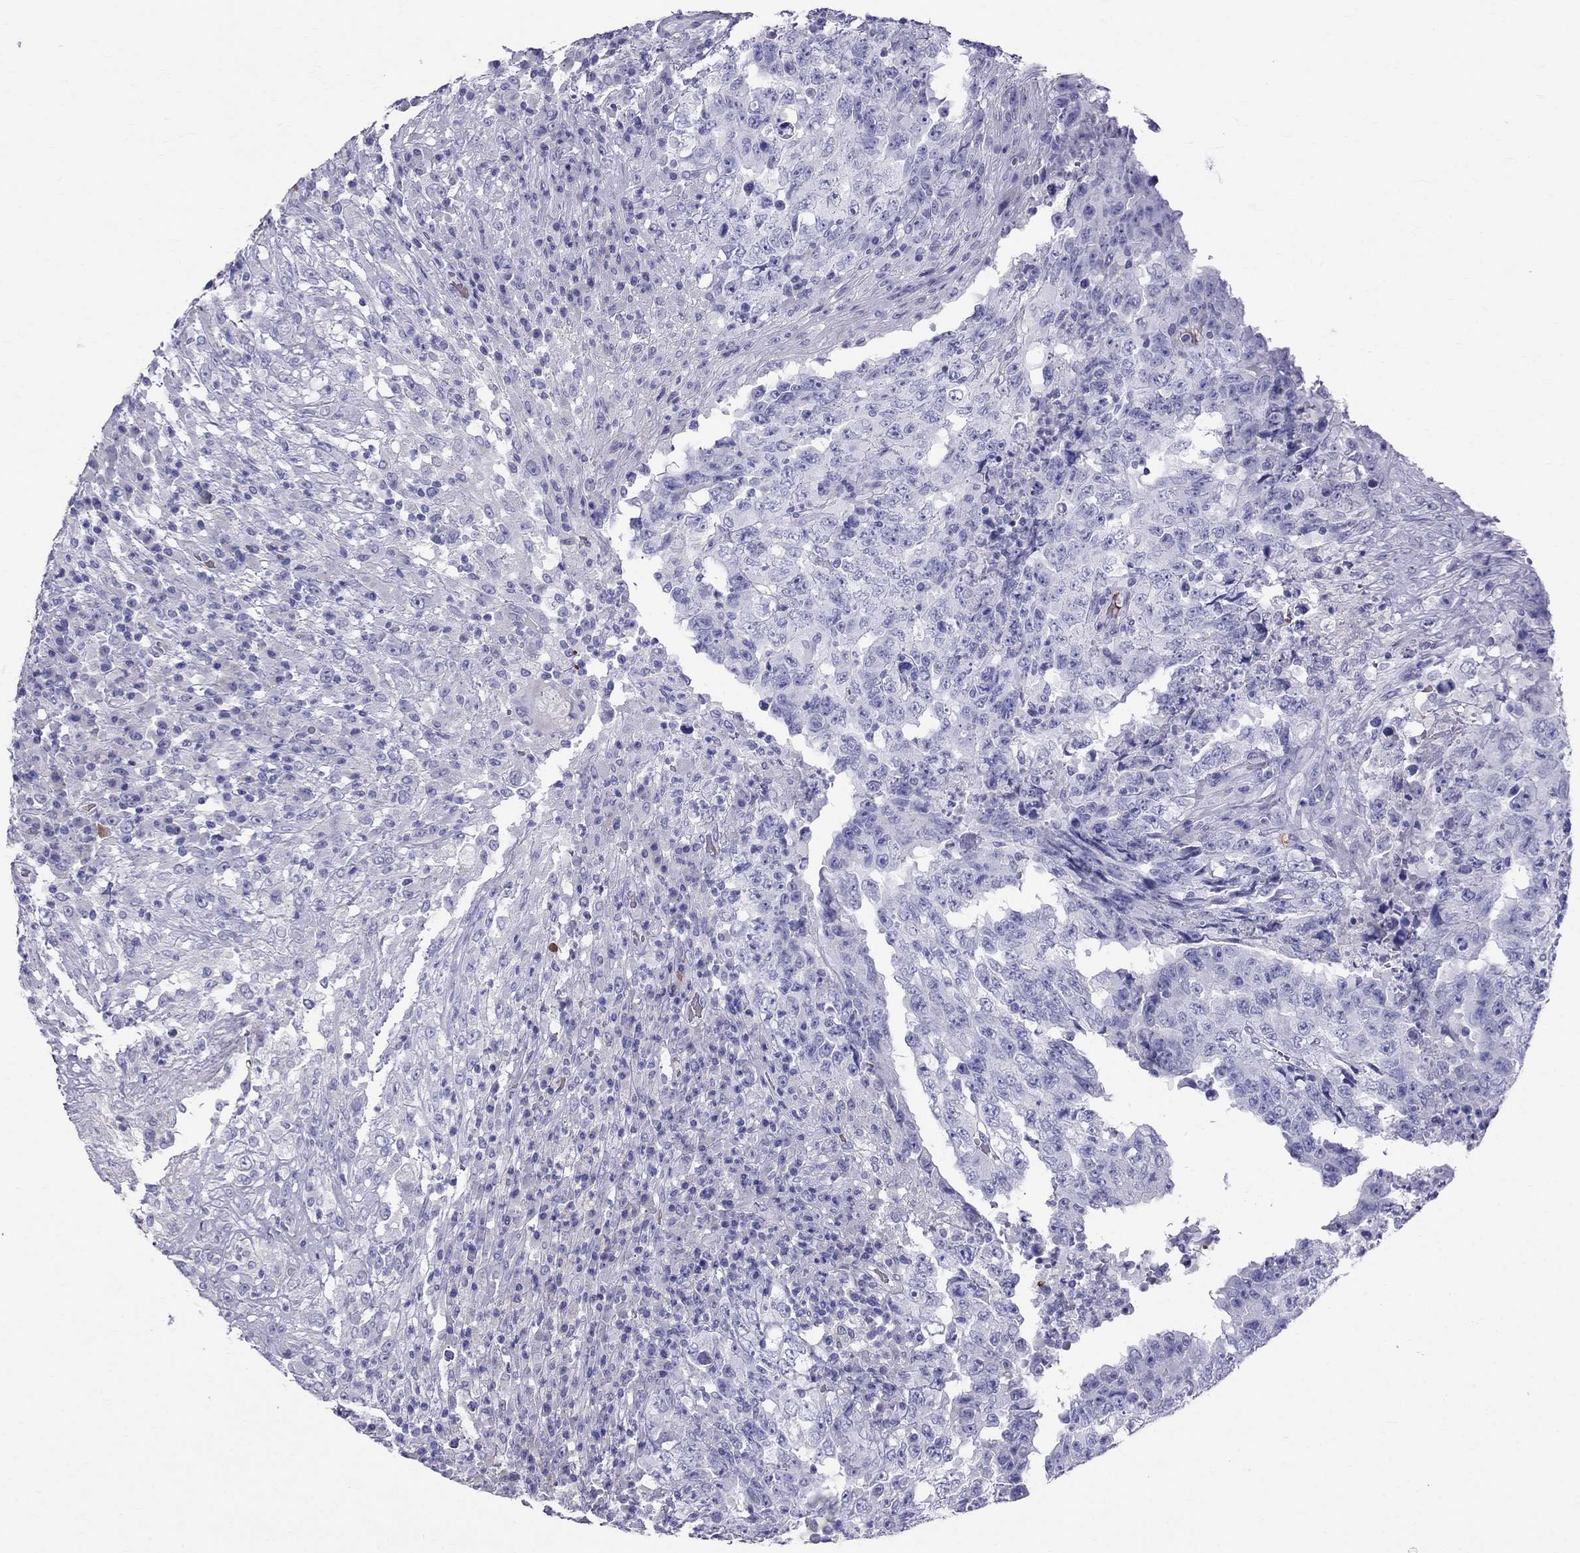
{"staining": {"intensity": "negative", "quantity": "none", "location": "none"}, "tissue": "testis cancer", "cell_type": "Tumor cells", "image_type": "cancer", "snomed": [{"axis": "morphology", "description": "Necrosis, NOS"}, {"axis": "morphology", "description": "Carcinoma, Embryonal, NOS"}, {"axis": "topography", "description": "Testis"}], "caption": "Immunohistochemical staining of human testis embryonal carcinoma reveals no significant expression in tumor cells.", "gene": "DNAAF6", "patient": {"sex": "male", "age": 19}}